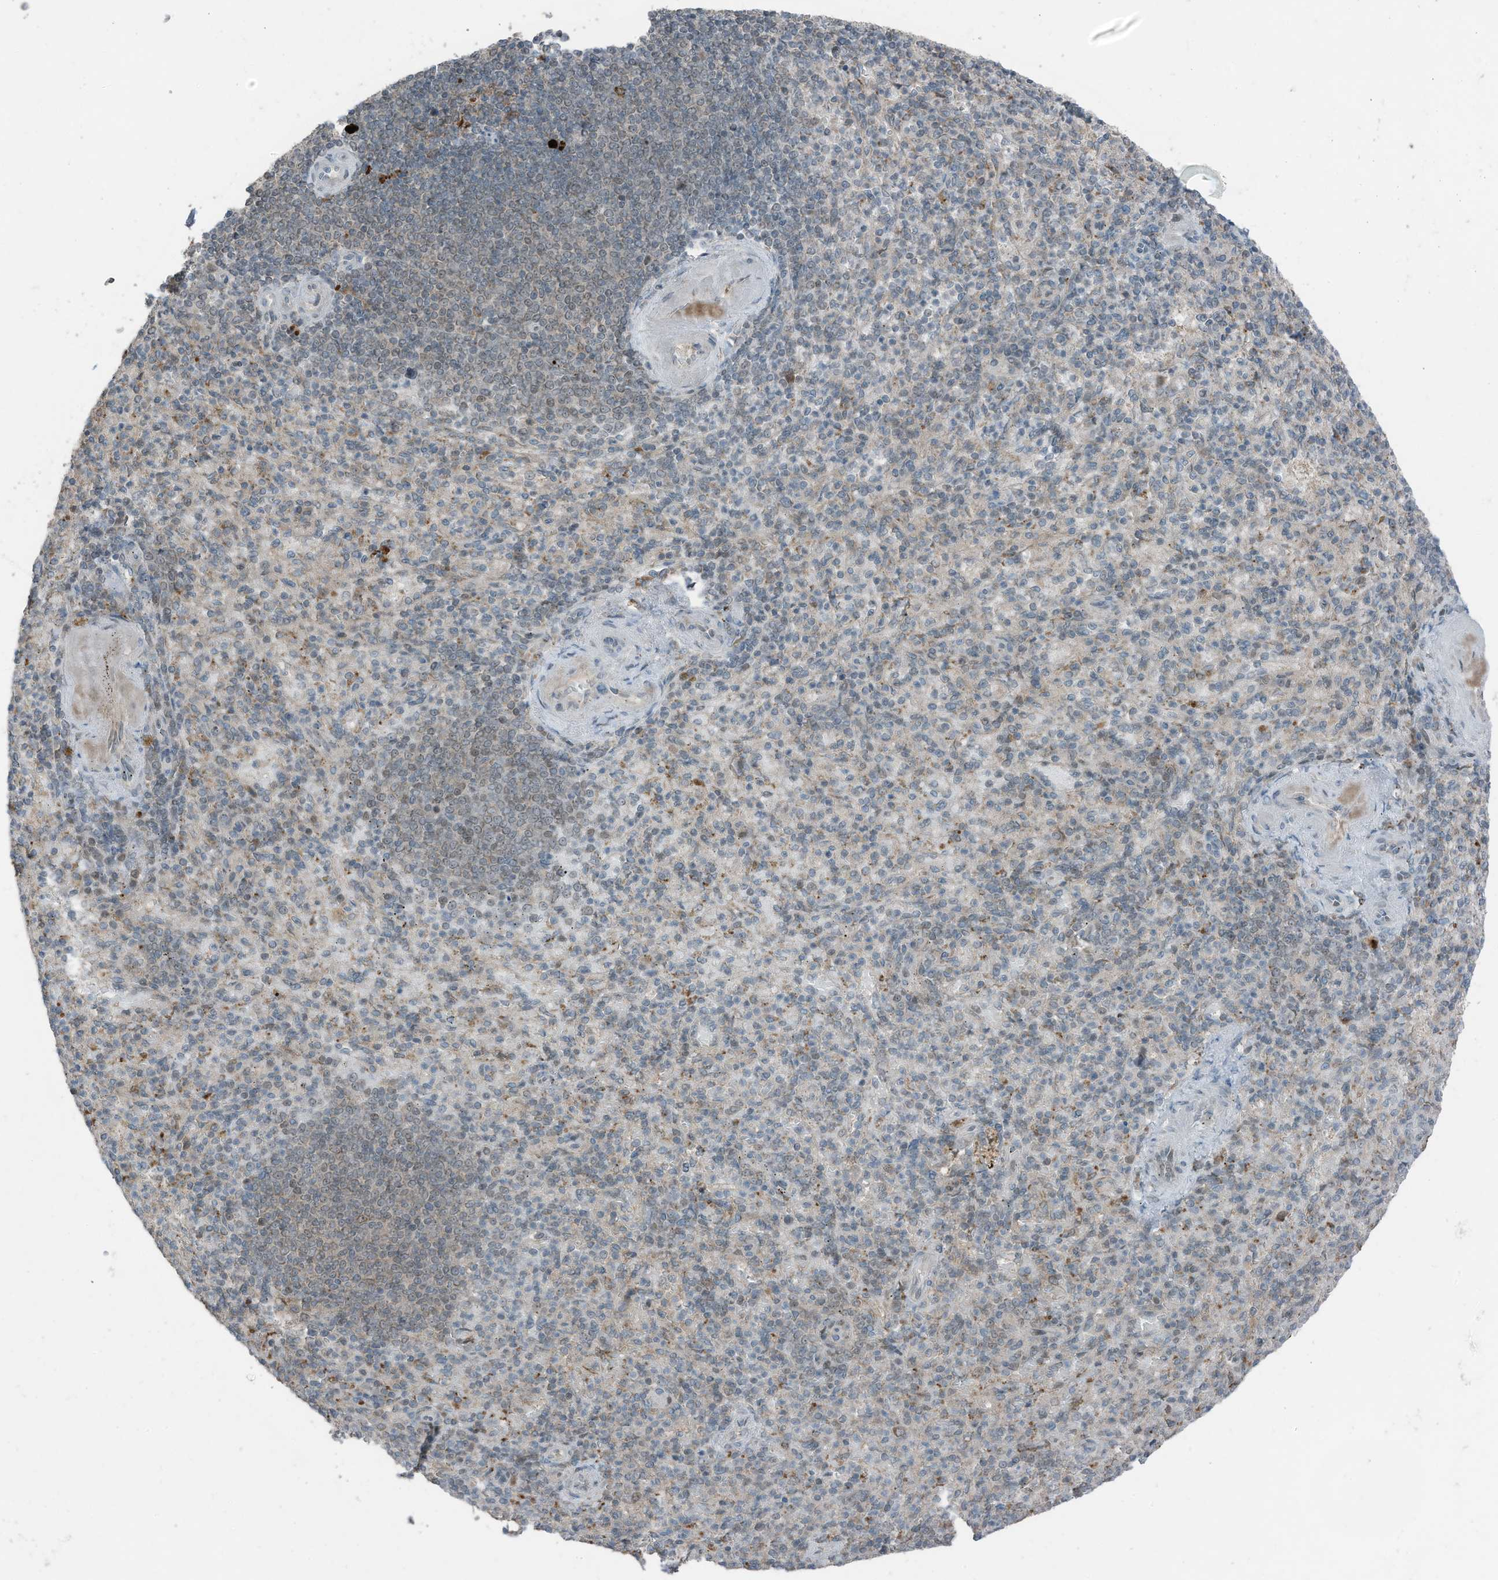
{"staining": {"intensity": "weak", "quantity": "<25%", "location": "cytoplasmic/membranous"}, "tissue": "spleen", "cell_type": "Cells in red pulp", "image_type": "normal", "snomed": [{"axis": "morphology", "description": "Normal tissue, NOS"}, {"axis": "topography", "description": "Spleen"}], "caption": "There is no significant positivity in cells in red pulp of spleen. Brightfield microscopy of IHC stained with DAB (brown) and hematoxylin (blue), captured at high magnification.", "gene": "TXNDC9", "patient": {"sex": "female", "age": 74}}